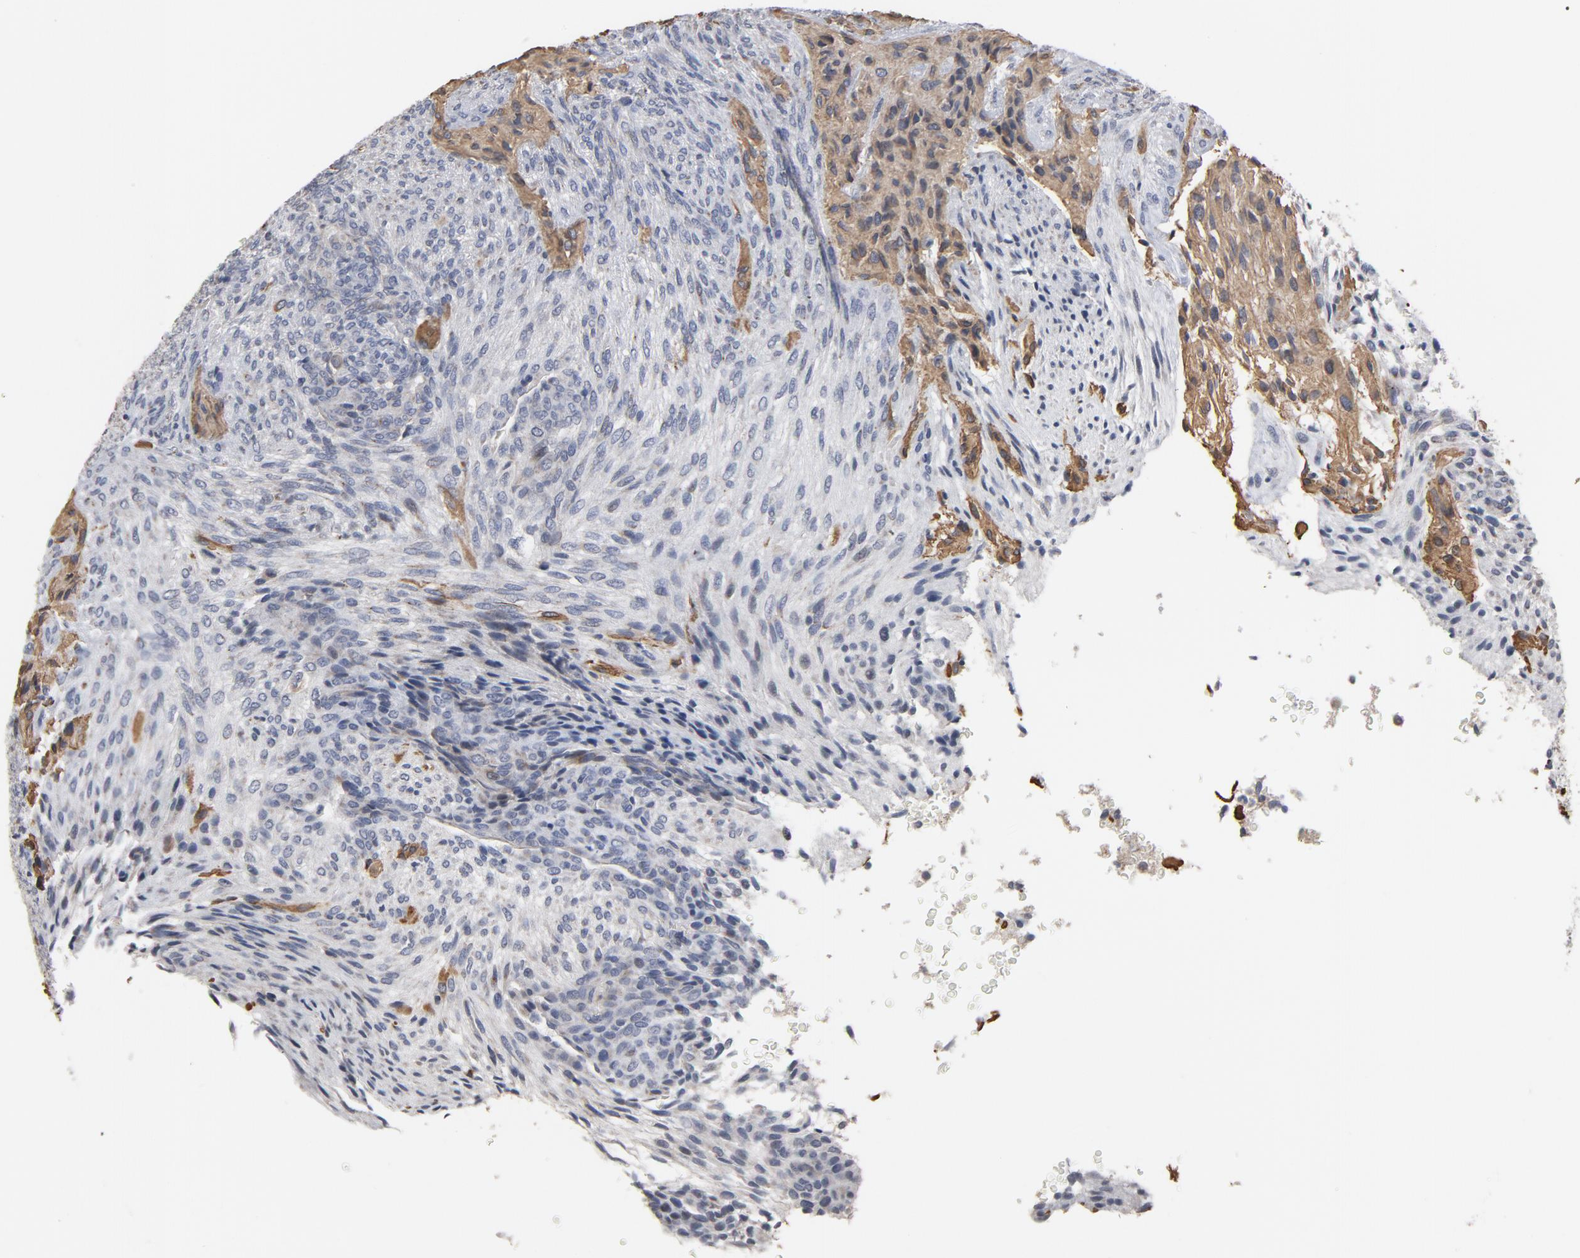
{"staining": {"intensity": "moderate", "quantity": "25%-75%", "location": "cytoplasmic/membranous"}, "tissue": "glioma", "cell_type": "Tumor cells", "image_type": "cancer", "snomed": [{"axis": "morphology", "description": "Glioma, malignant, High grade"}, {"axis": "topography", "description": "Cerebral cortex"}], "caption": "Immunohistochemistry (IHC) micrograph of human glioma stained for a protein (brown), which shows medium levels of moderate cytoplasmic/membranous positivity in about 25%-75% of tumor cells.", "gene": "PPP1R1B", "patient": {"sex": "female", "age": 55}}